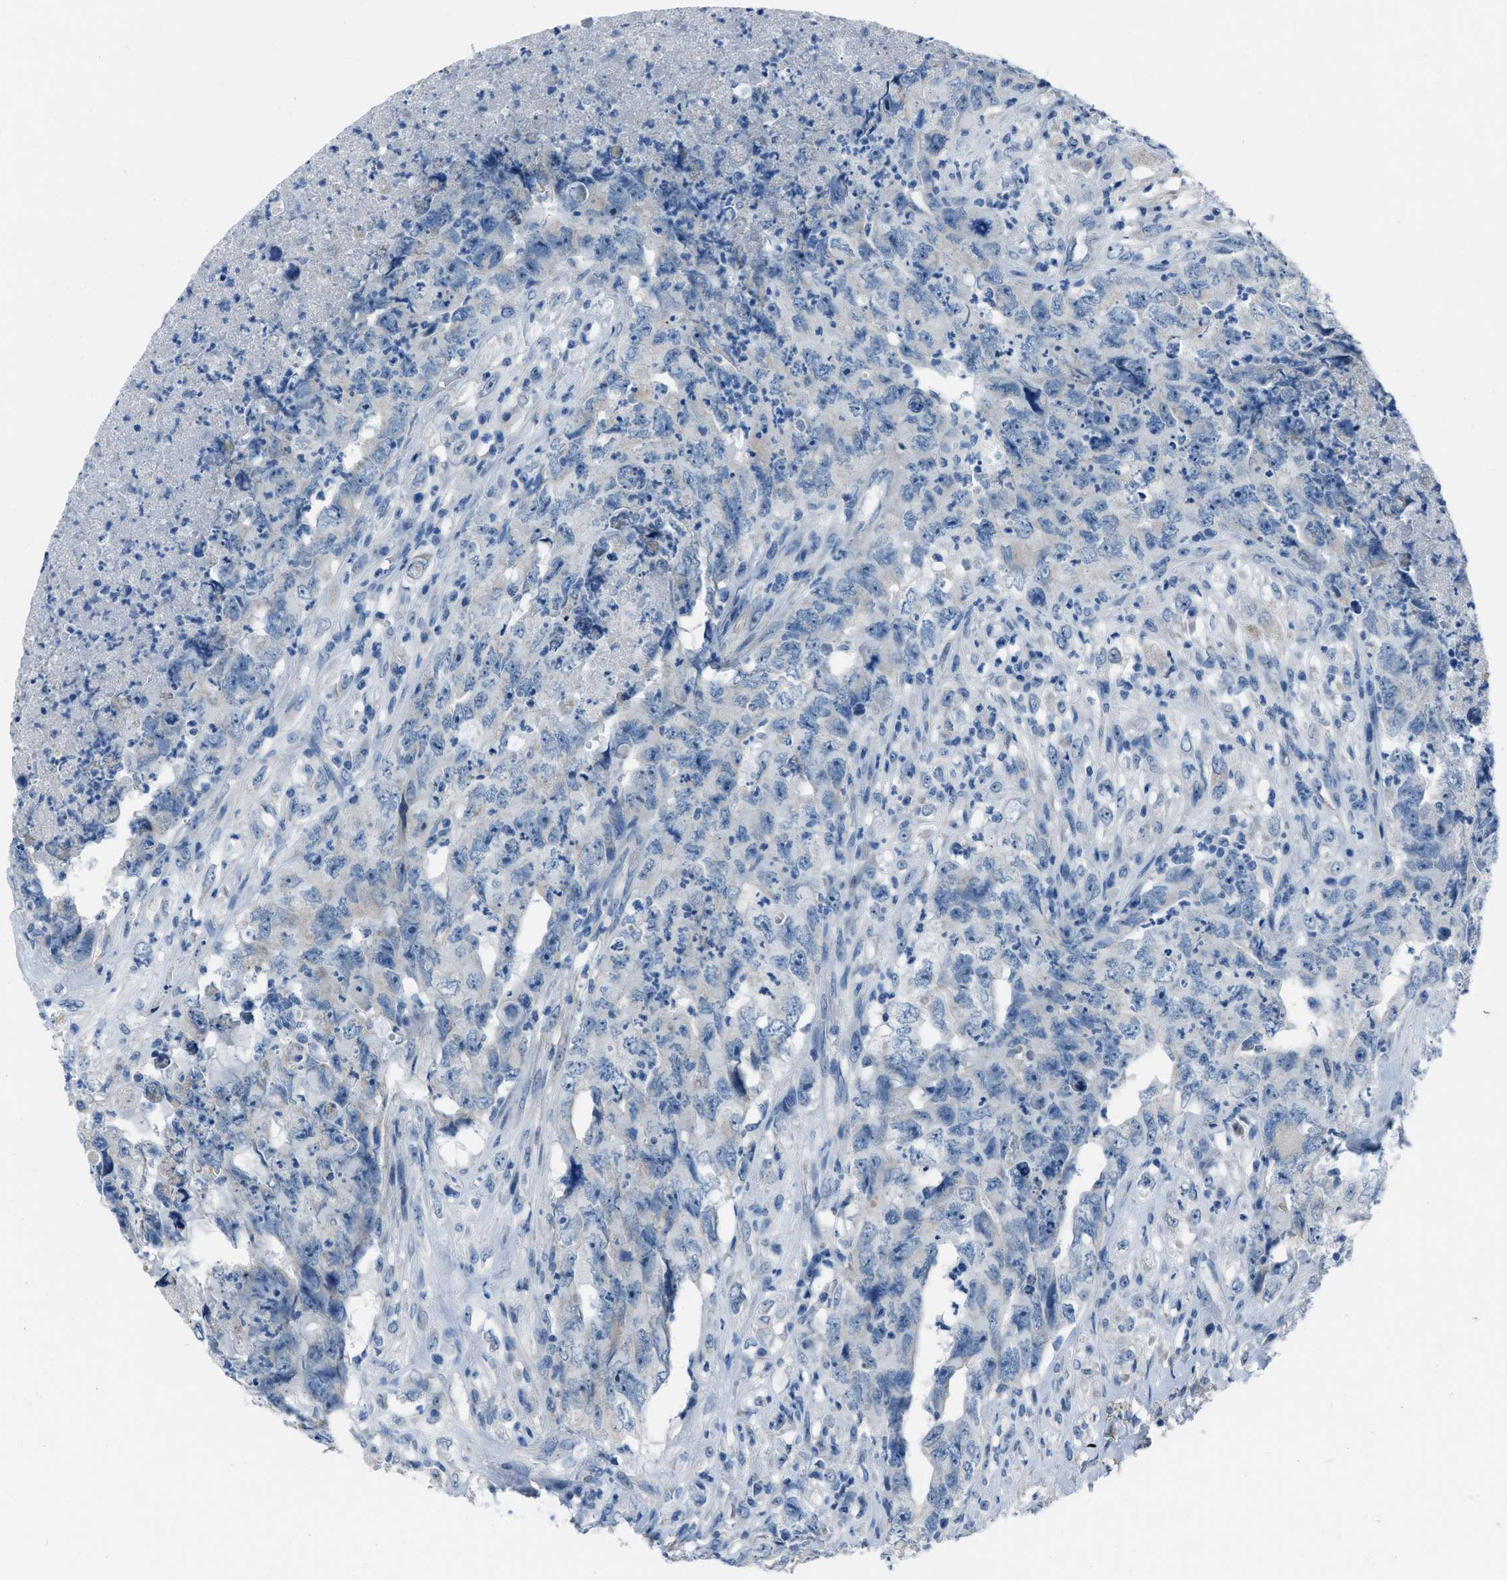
{"staining": {"intensity": "negative", "quantity": "none", "location": "none"}, "tissue": "testis cancer", "cell_type": "Tumor cells", "image_type": "cancer", "snomed": [{"axis": "morphology", "description": "Carcinoma, Embryonal, NOS"}, {"axis": "topography", "description": "Testis"}], "caption": "Immunohistochemistry (IHC) image of neoplastic tissue: testis cancer (embryonal carcinoma) stained with DAB demonstrates no significant protein staining in tumor cells.", "gene": "SPATC1L", "patient": {"sex": "male", "age": 32}}